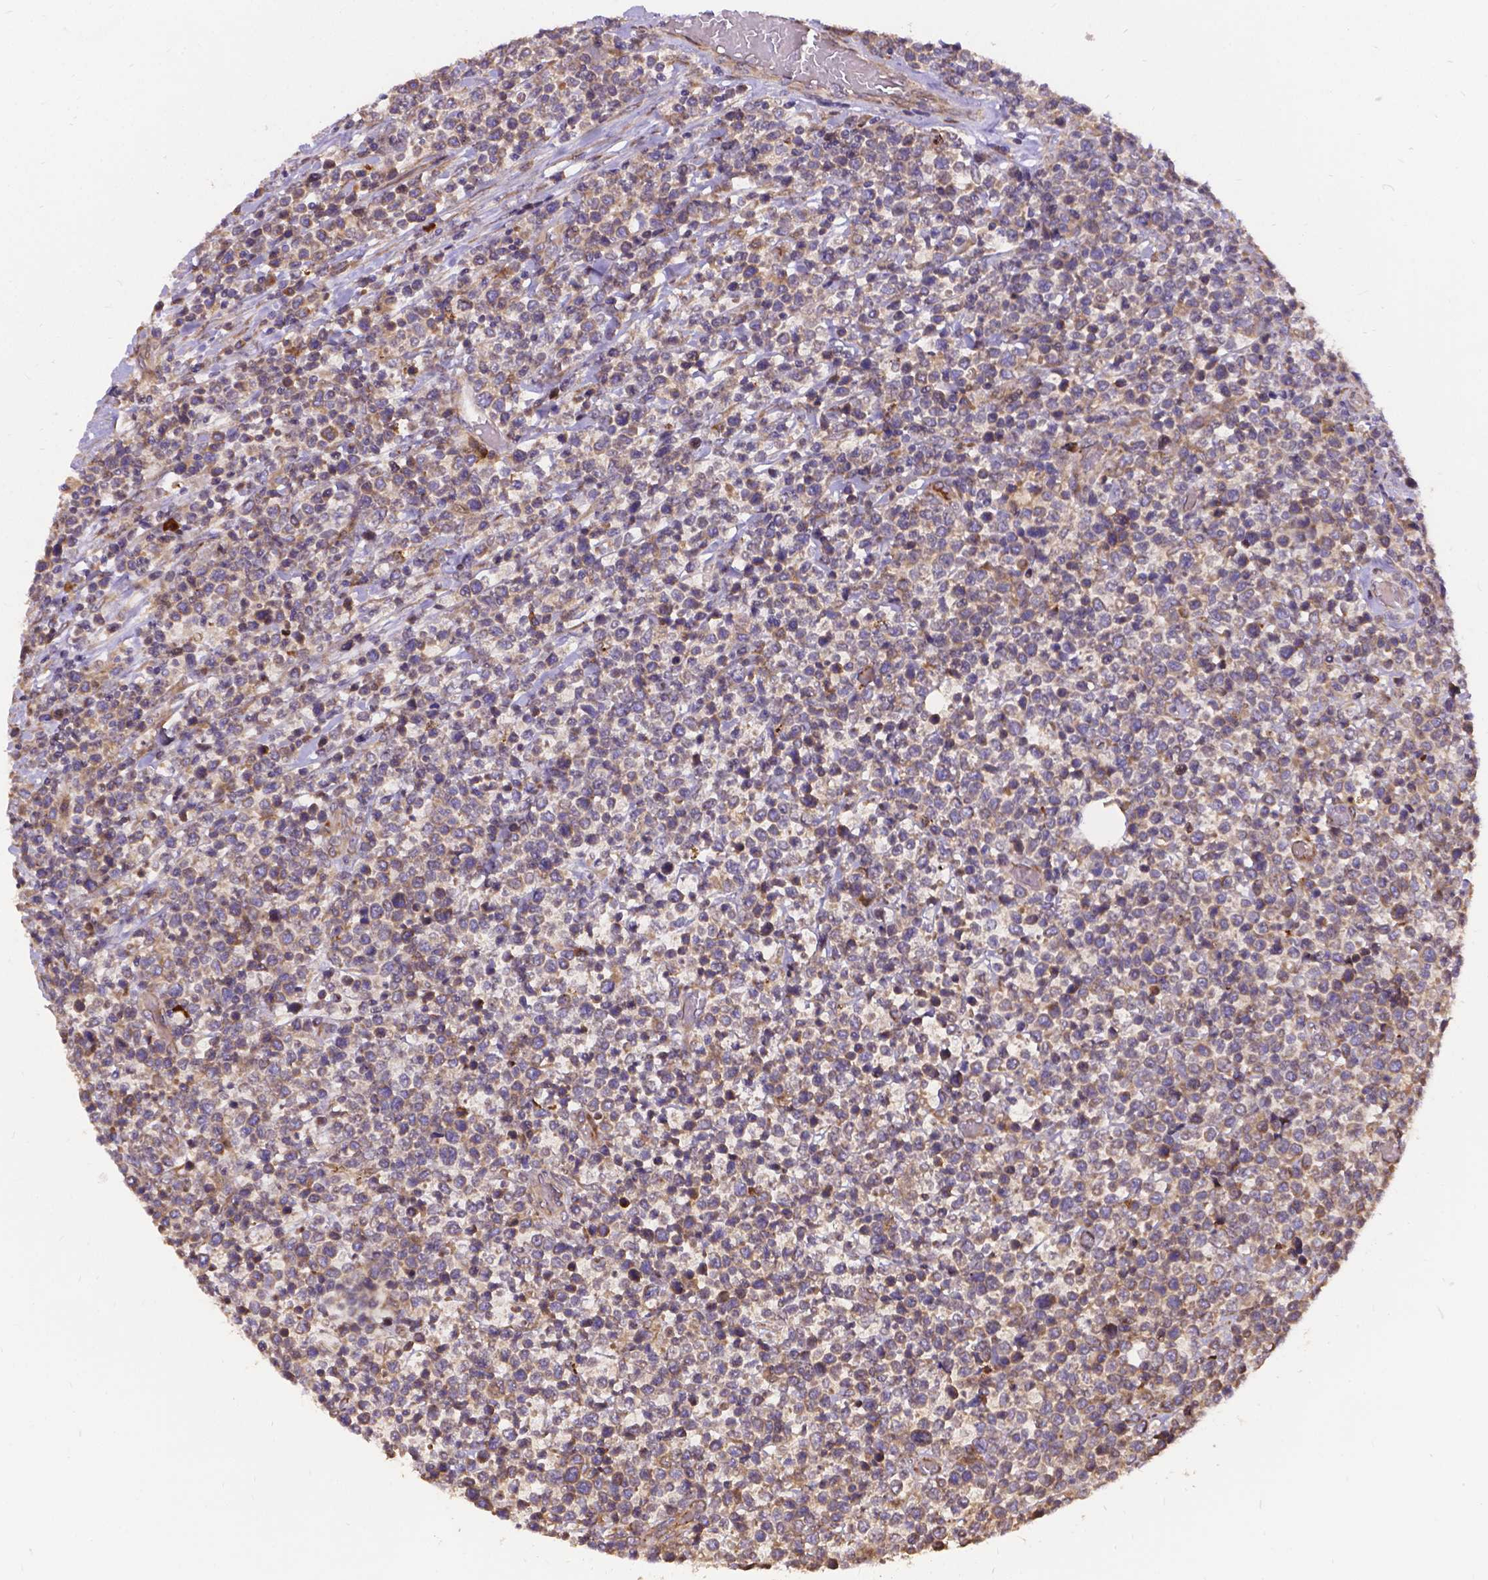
{"staining": {"intensity": "weak", "quantity": ">75%", "location": "cytoplasmic/membranous"}, "tissue": "lymphoma", "cell_type": "Tumor cells", "image_type": "cancer", "snomed": [{"axis": "morphology", "description": "Malignant lymphoma, non-Hodgkin's type, High grade"}, {"axis": "topography", "description": "Soft tissue"}], "caption": "Malignant lymphoma, non-Hodgkin's type (high-grade) was stained to show a protein in brown. There is low levels of weak cytoplasmic/membranous staining in about >75% of tumor cells.", "gene": "DENND6A", "patient": {"sex": "female", "age": 56}}